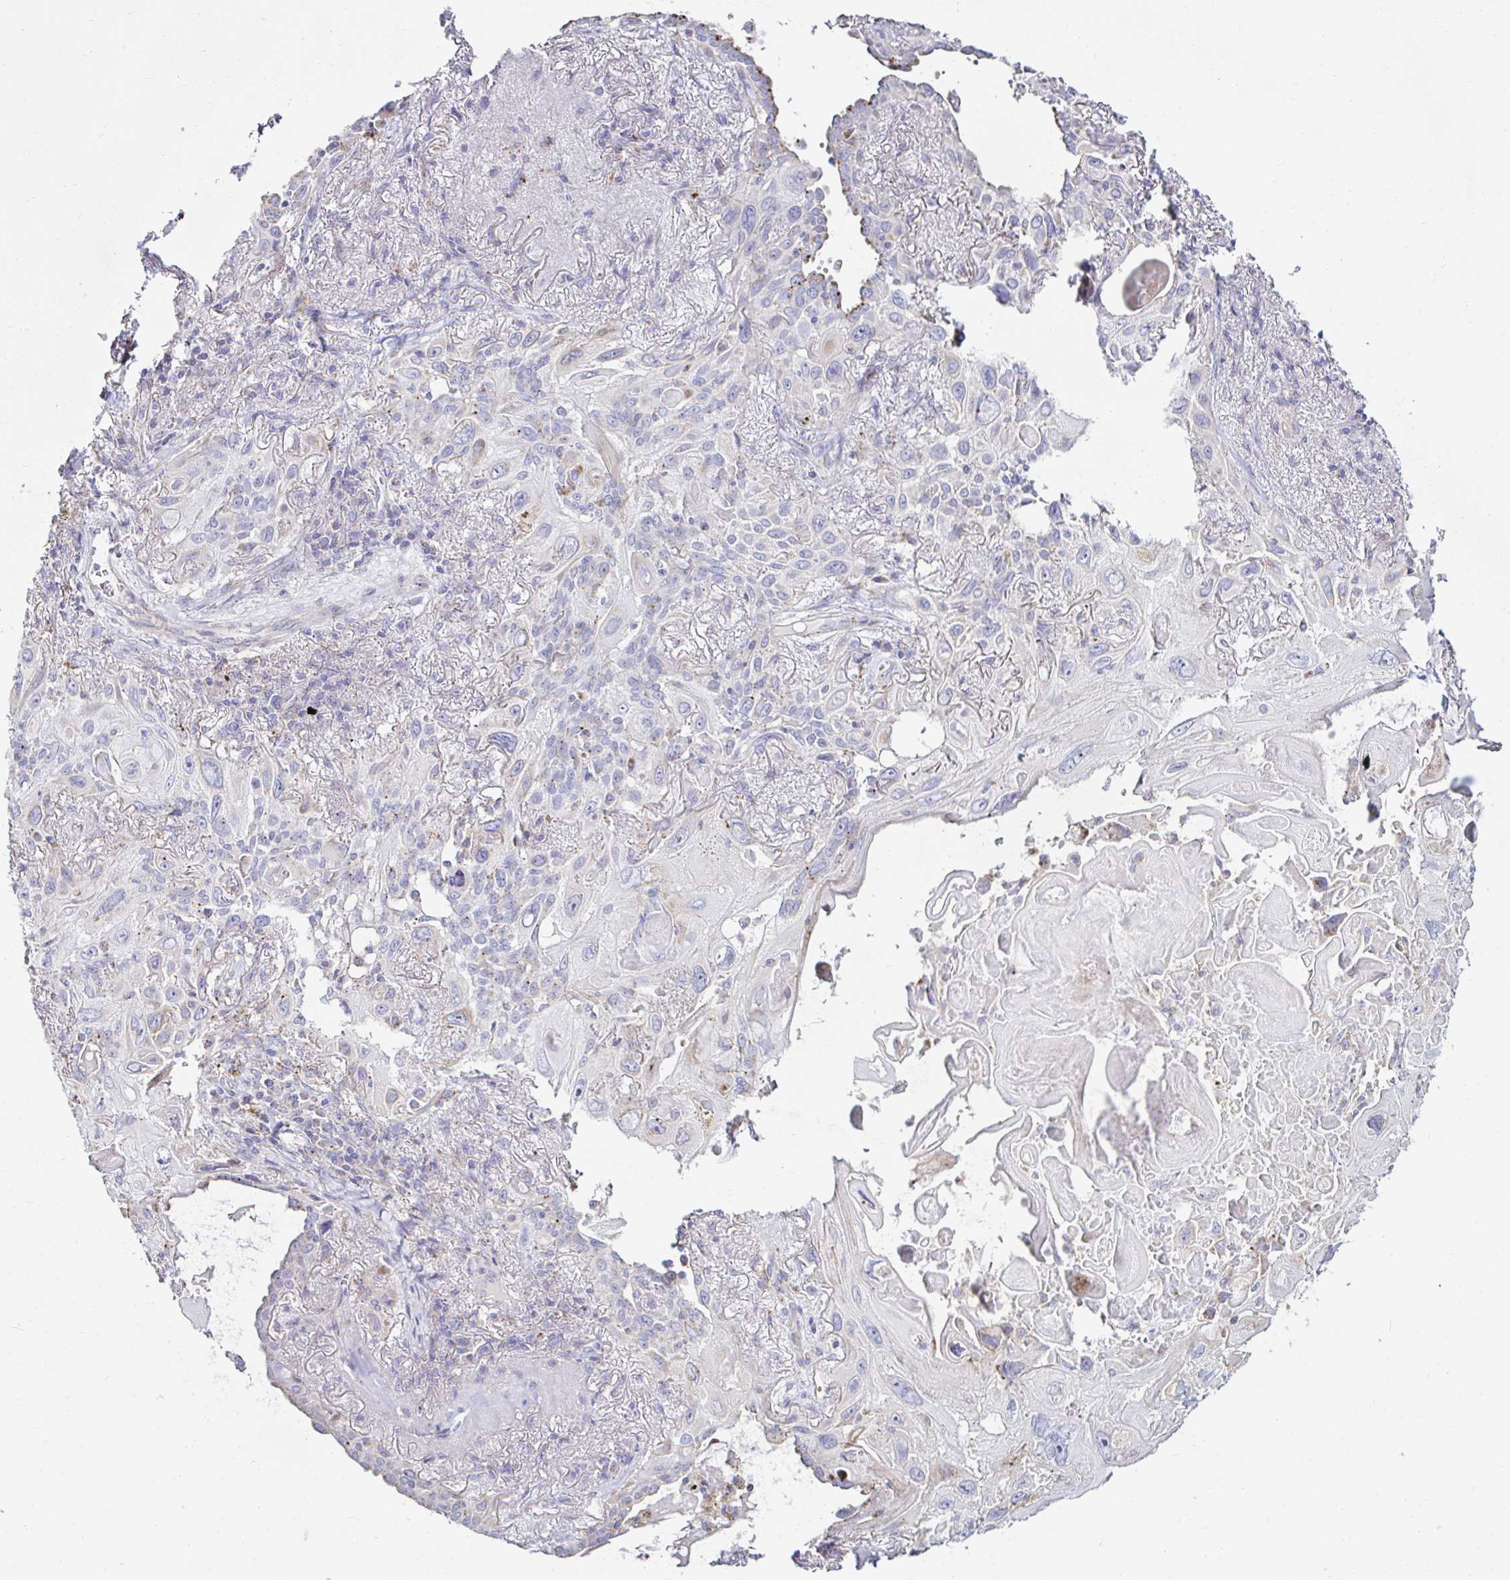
{"staining": {"intensity": "negative", "quantity": "none", "location": "none"}, "tissue": "lung cancer", "cell_type": "Tumor cells", "image_type": "cancer", "snomed": [{"axis": "morphology", "description": "Squamous cell carcinoma, NOS"}, {"axis": "topography", "description": "Lung"}], "caption": "Tumor cells show no significant expression in lung cancer.", "gene": "GALNS", "patient": {"sex": "male", "age": 79}}